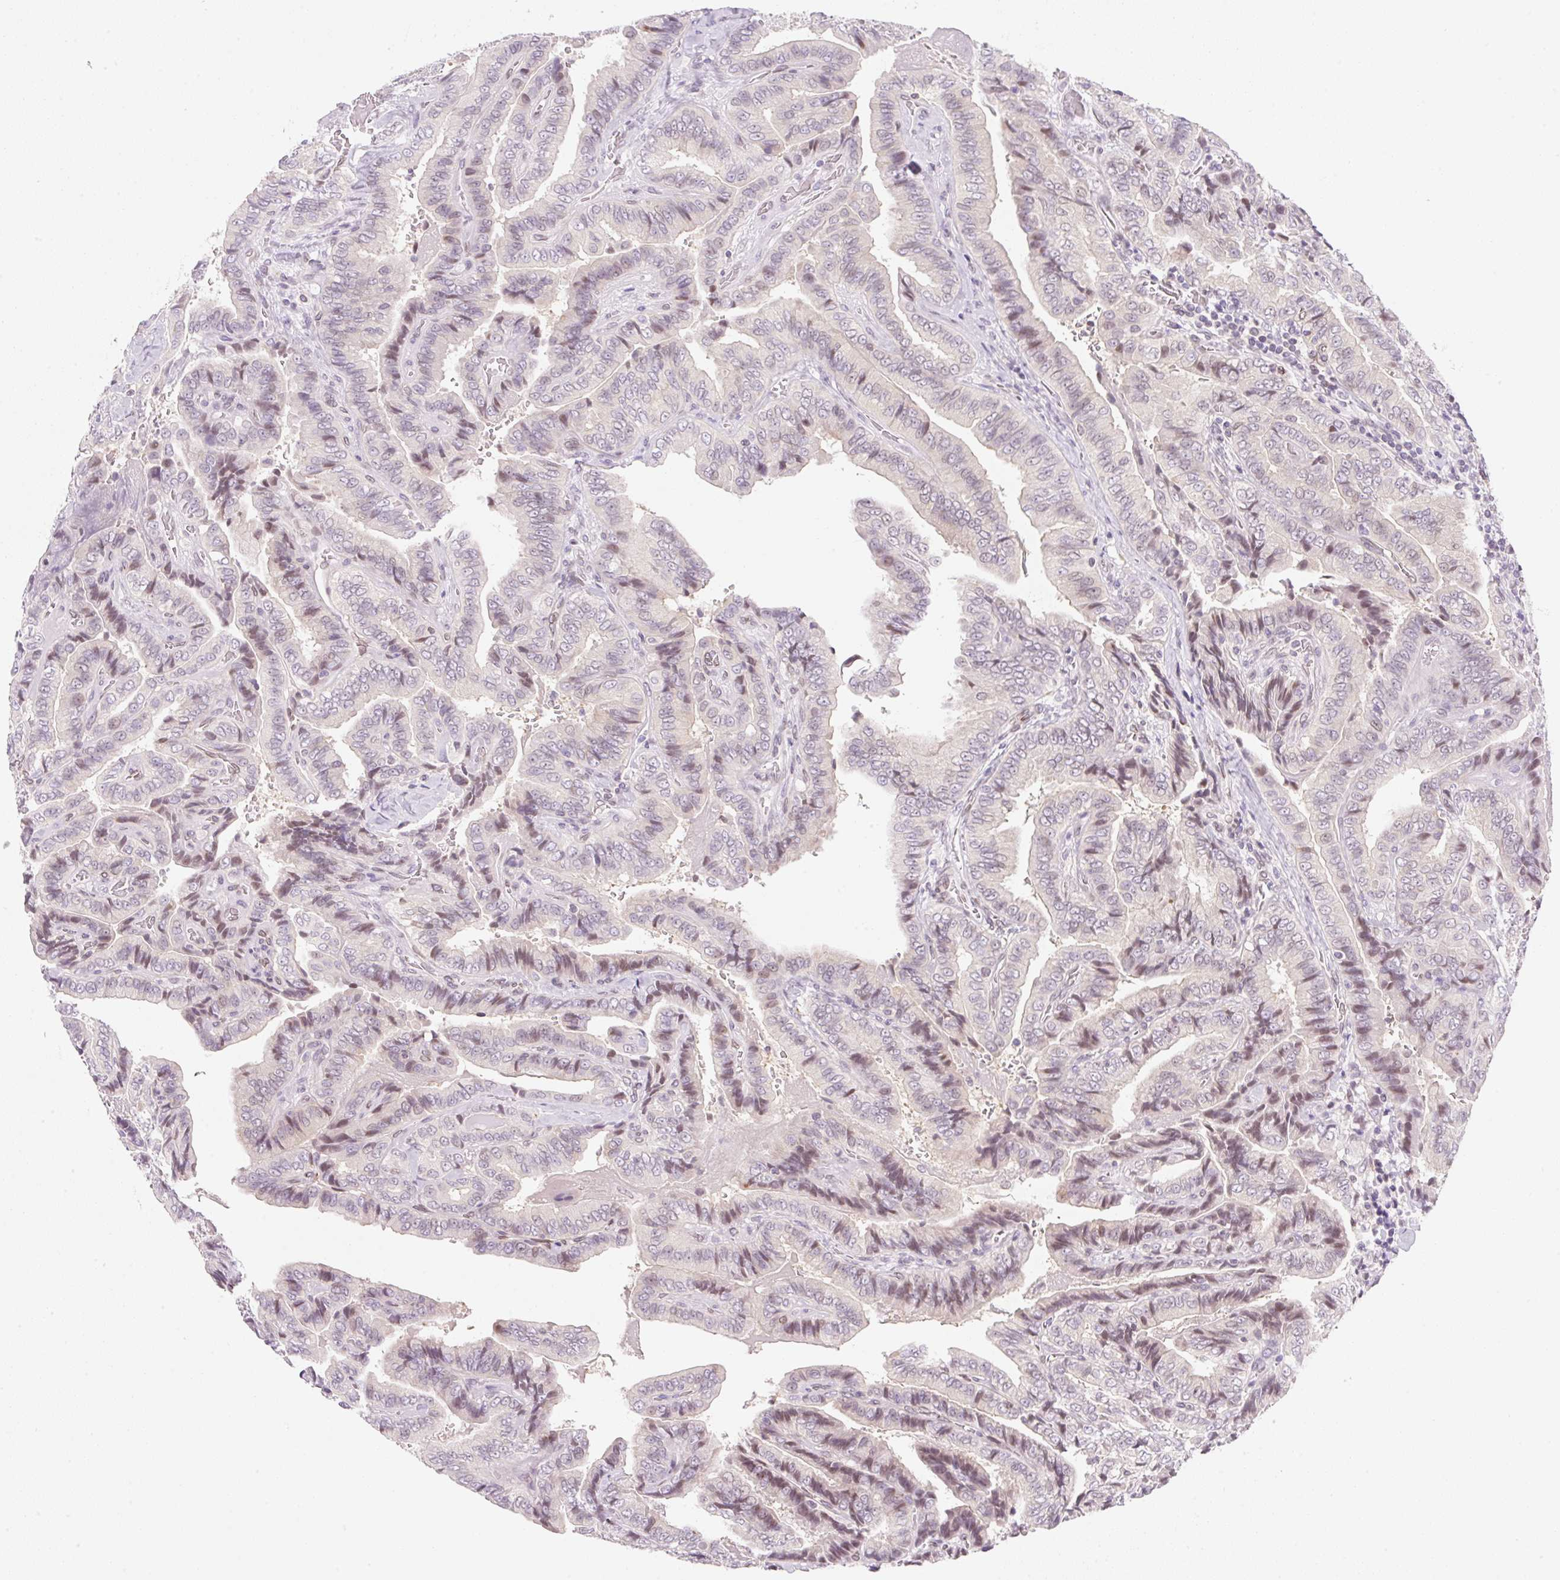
{"staining": {"intensity": "weak", "quantity": "25%-75%", "location": "nuclear"}, "tissue": "thyroid cancer", "cell_type": "Tumor cells", "image_type": "cancer", "snomed": [{"axis": "morphology", "description": "Papillary adenocarcinoma, NOS"}, {"axis": "topography", "description": "Thyroid gland"}], "caption": "Thyroid cancer stained for a protein (brown) exhibits weak nuclear positive staining in approximately 25%-75% of tumor cells.", "gene": "SYNE3", "patient": {"sex": "male", "age": 61}}